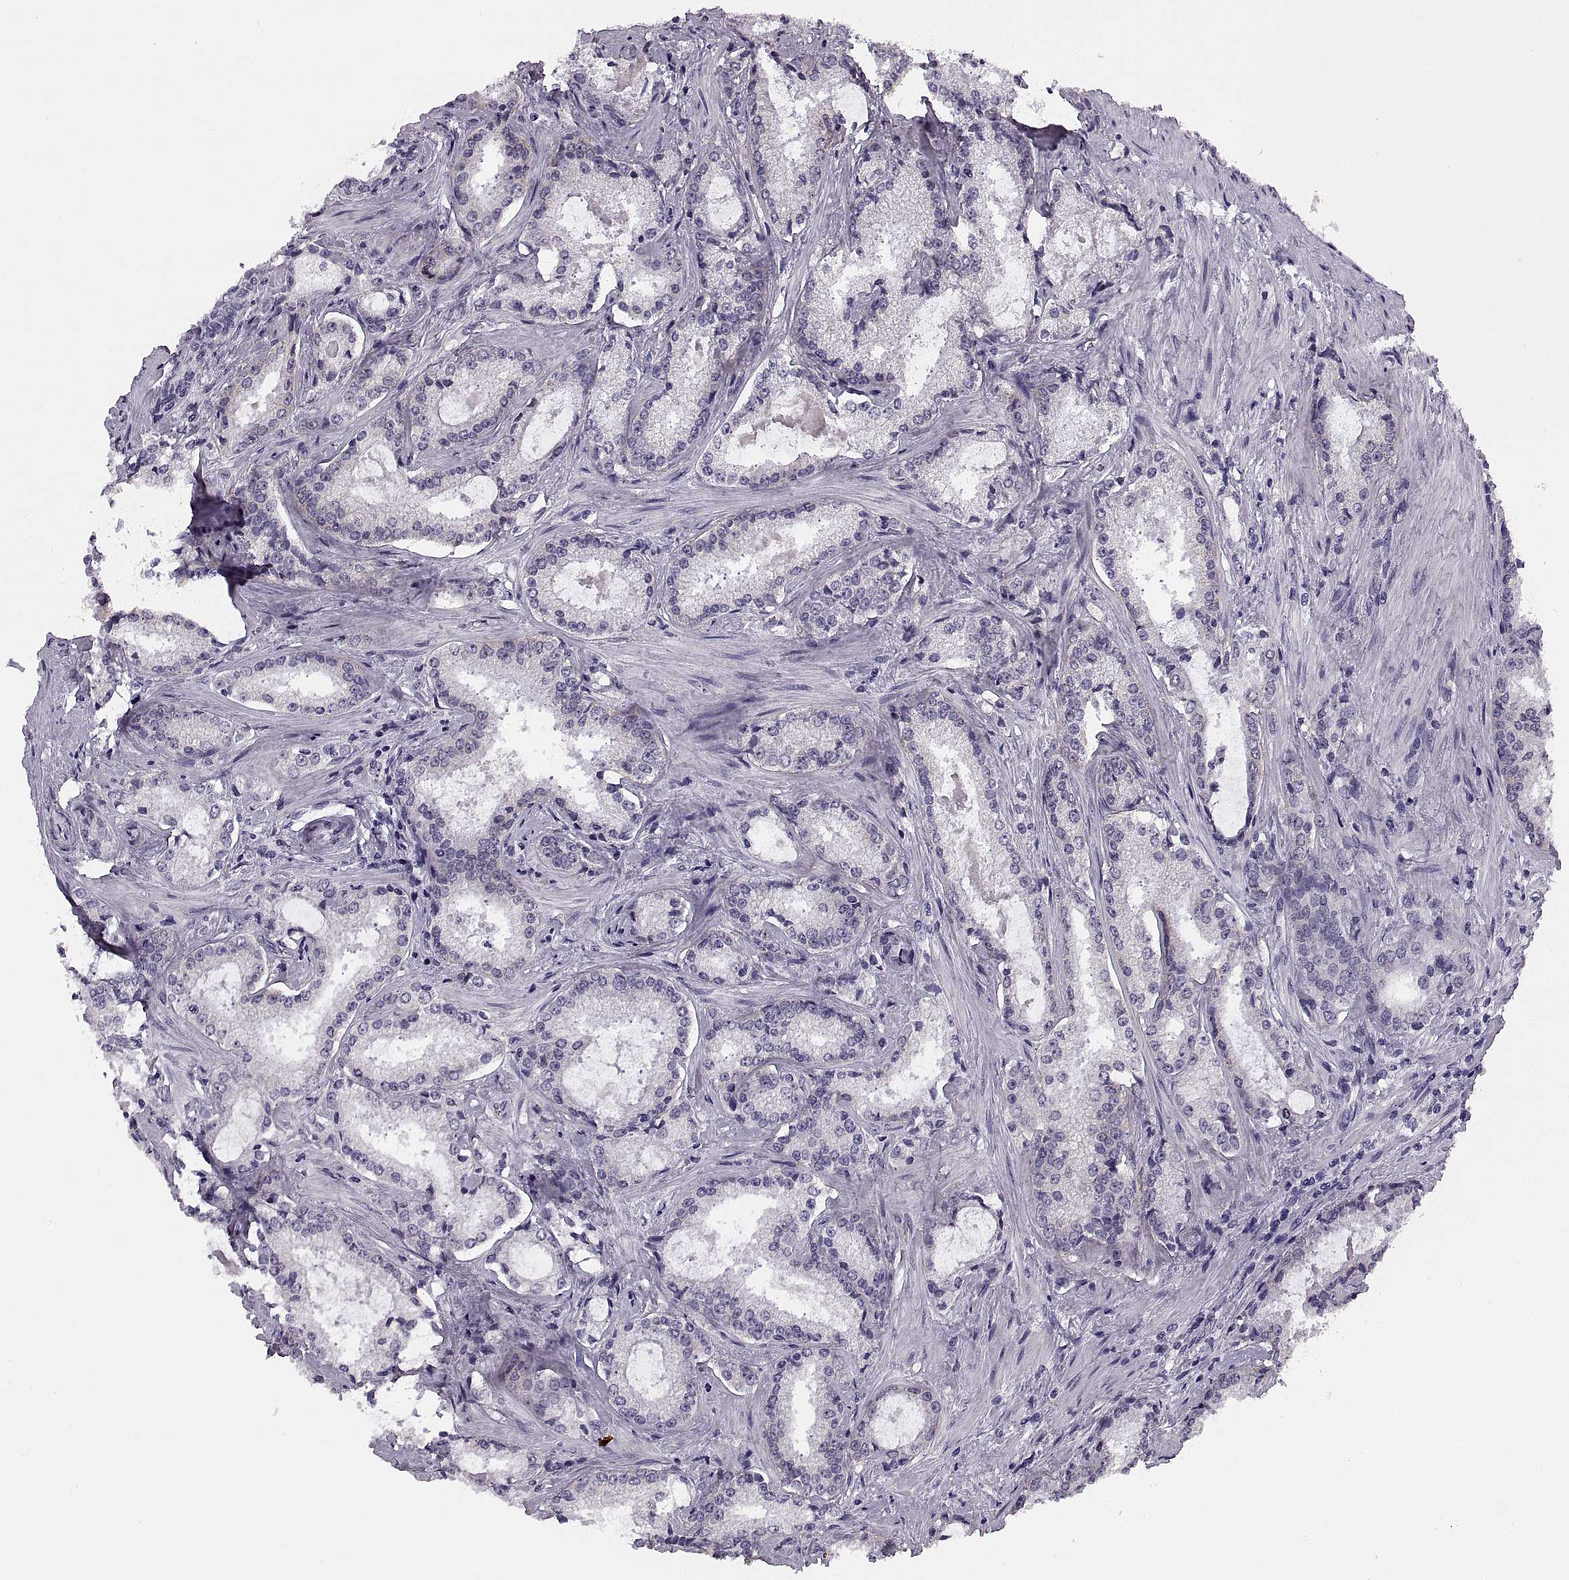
{"staining": {"intensity": "negative", "quantity": "none", "location": "none"}, "tissue": "prostate cancer", "cell_type": "Tumor cells", "image_type": "cancer", "snomed": [{"axis": "morphology", "description": "Adenocarcinoma, Low grade"}, {"axis": "topography", "description": "Prostate"}], "caption": "Immunohistochemistry (IHC) micrograph of prostate adenocarcinoma (low-grade) stained for a protein (brown), which exhibits no expression in tumor cells.", "gene": "TBC1D3G", "patient": {"sex": "male", "age": 56}}